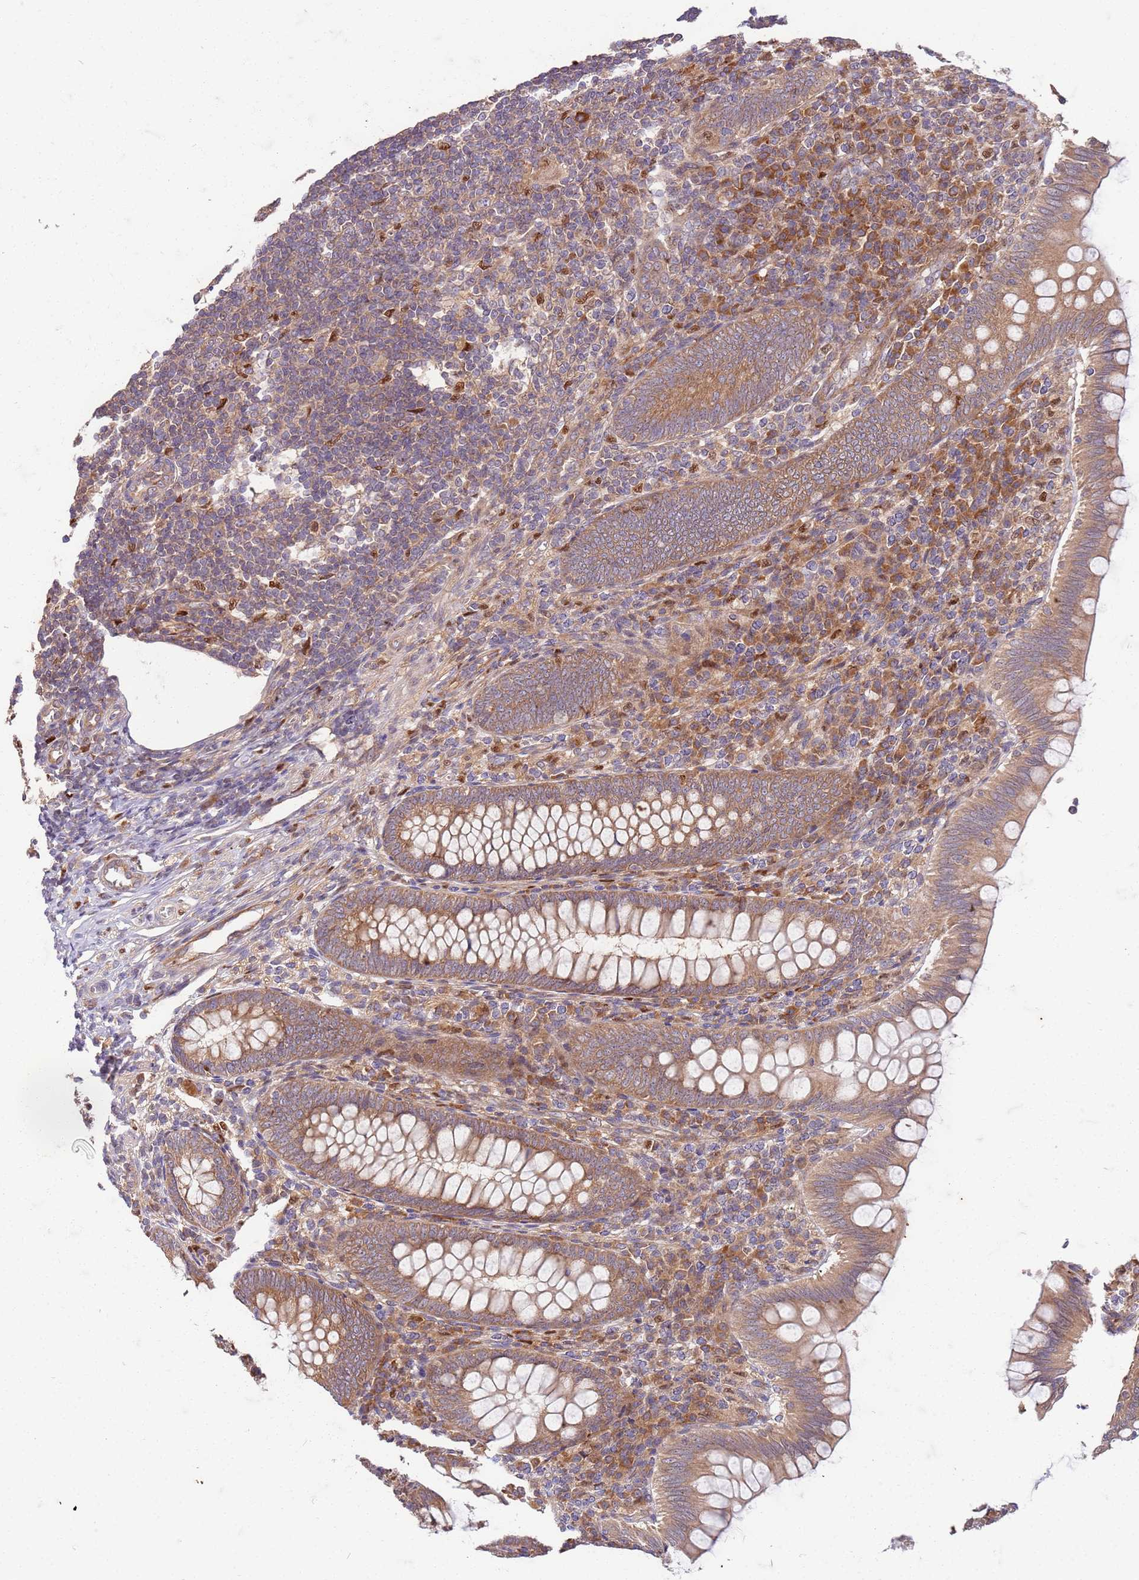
{"staining": {"intensity": "moderate", "quantity": ">75%", "location": "cytoplasmic/membranous"}, "tissue": "appendix", "cell_type": "Glandular cells", "image_type": "normal", "snomed": [{"axis": "morphology", "description": "Normal tissue, NOS"}, {"axis": "topography", "description": "Appendix"}], "caption": "Glandular cells exhibit moderate cytoplasmic/membranous staining in approximately >75% of cells in unremarkable appendix.", "gene": "OSBP", "patient": {"sex": "male", "age": 14}}